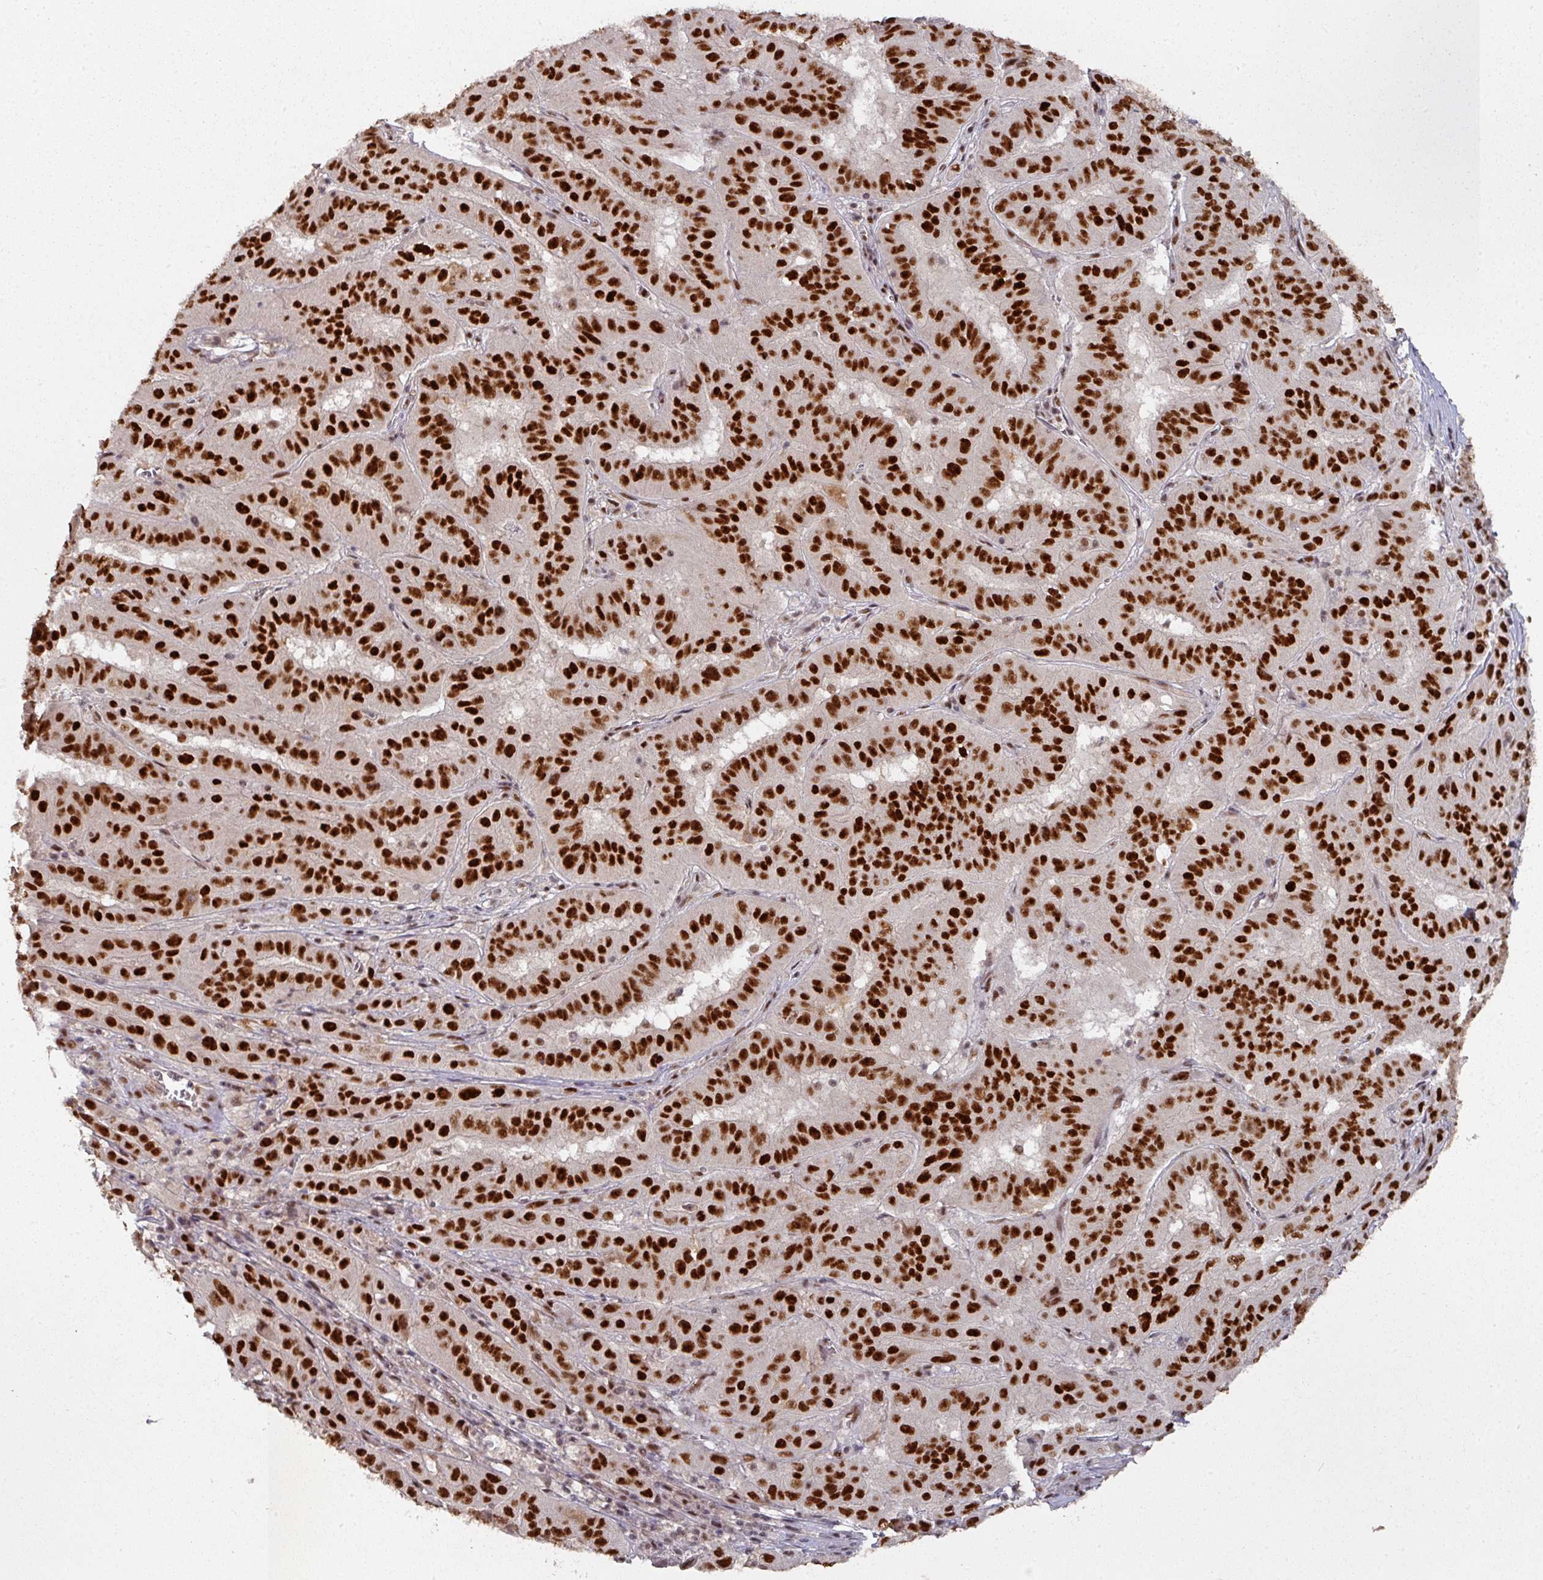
{"staining": {"intensity": "strong", "quantity": ">75%", "location": "nuclear"}, "tissue": "pancreatic cancer", "cell_type": "Tumor cells", "image_type": "cancer", "snomed": [{"axis": "morphology", "description": "Adenocarcinoma, NOS"}, {"axis": "topography", "description": "Pancreas"}], "caption": "Human pancreatic cancer stained with a protein marker displays strong staining in tumor cells.", "gene": "MEPCE", "patient": {"sex": "male", "age": 63}}